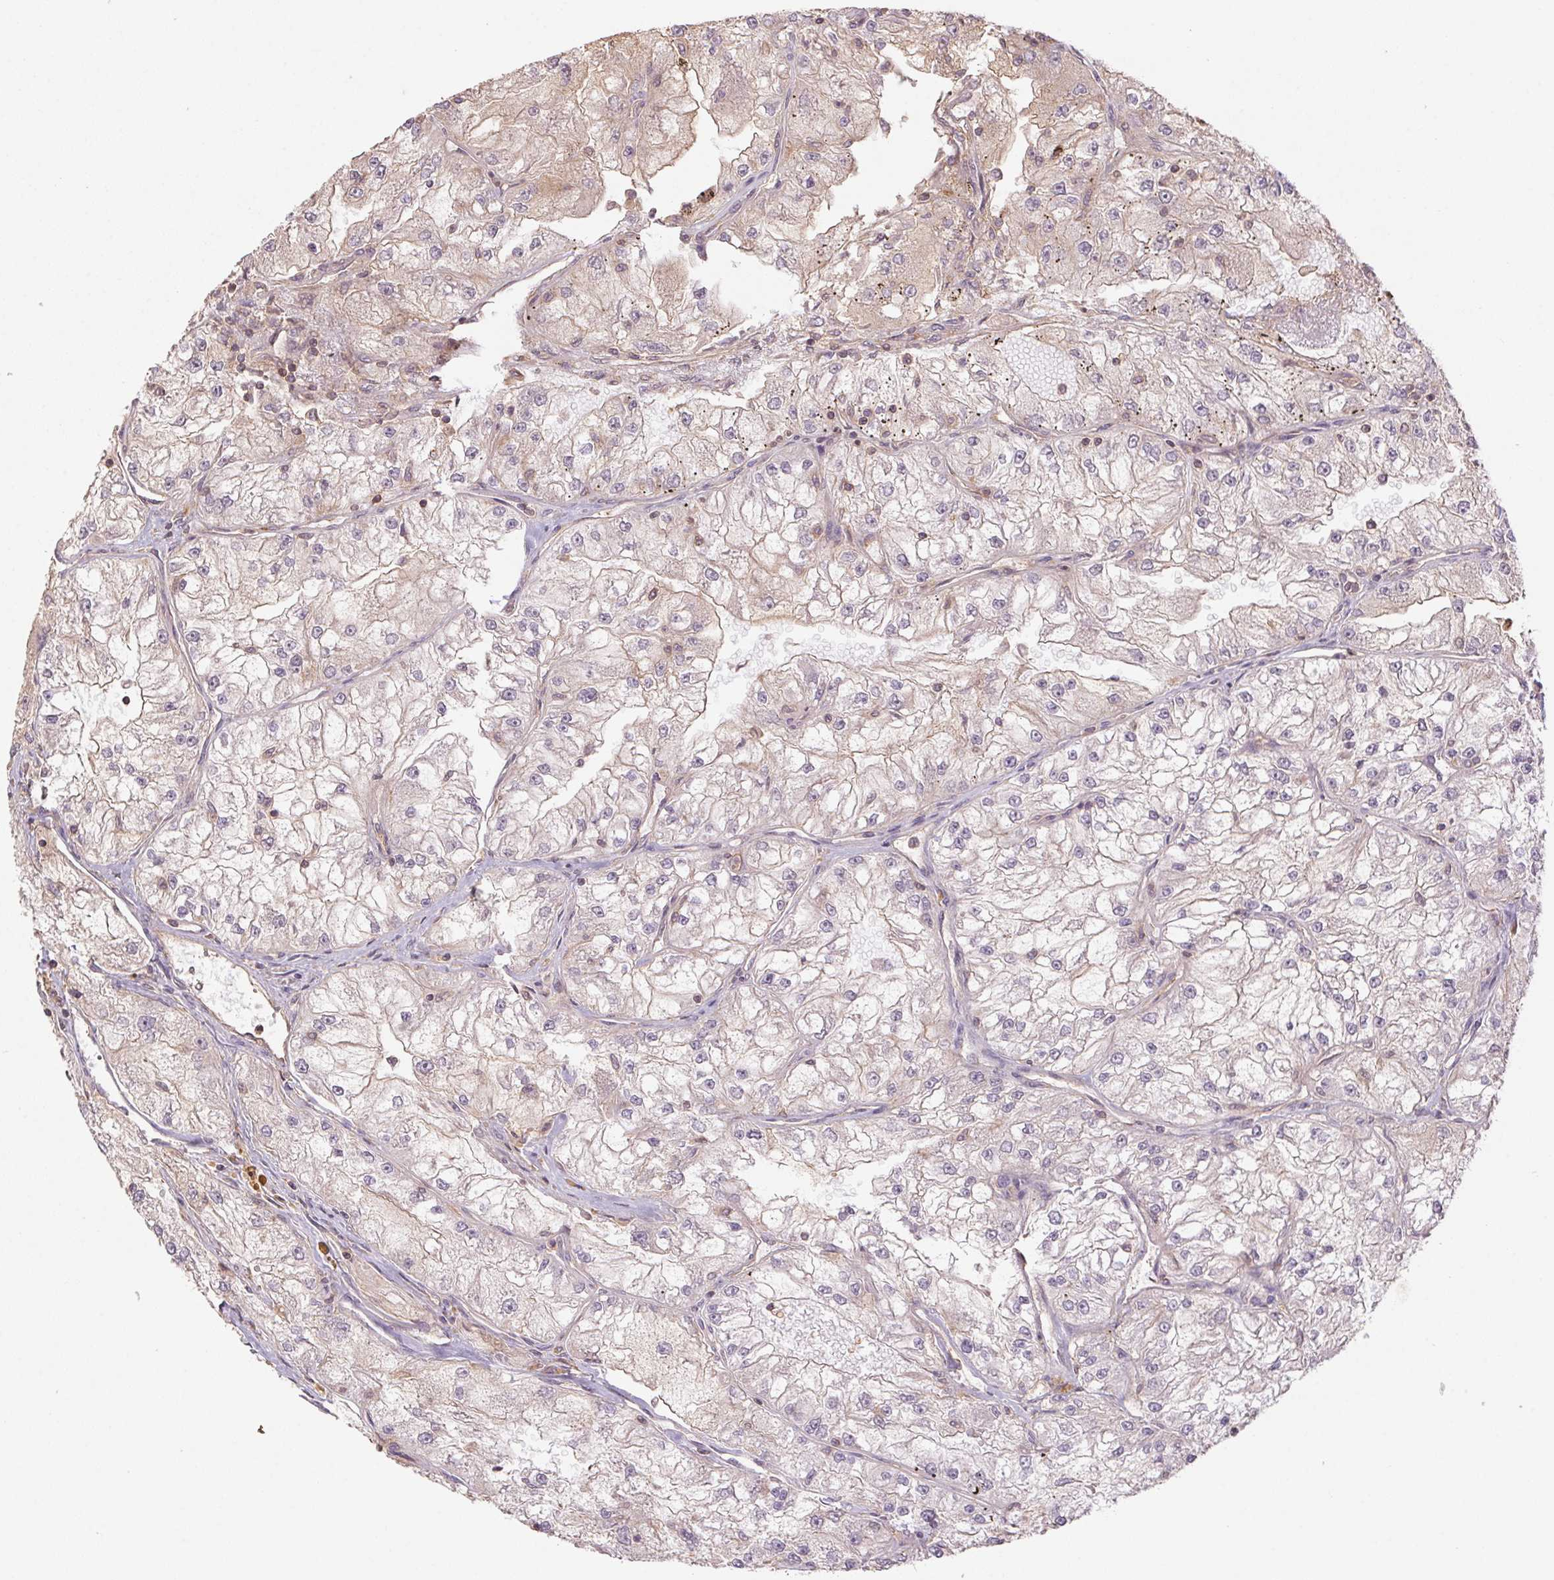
{"staining": {"intensity": "weak", "quantity": "<25%", "location": "cytoplasmic/membranous"}, "tissue": "renal cancer", "cell_type": "Tumor cells", "image_type": "cancer", "snomed": [{"axis": "morphology", "description": "Adenocarcinoma, NOS"}, {"axis": "topography", "description": "Kidney"}], "caption": "Immunohistochemistry image of neoplastic tissue: renal cancer stained with DAB reveals no significant protein expression in tumor cells.", "gene": "TUBA3D", "patient": {"sex": "female", "age": 72}}